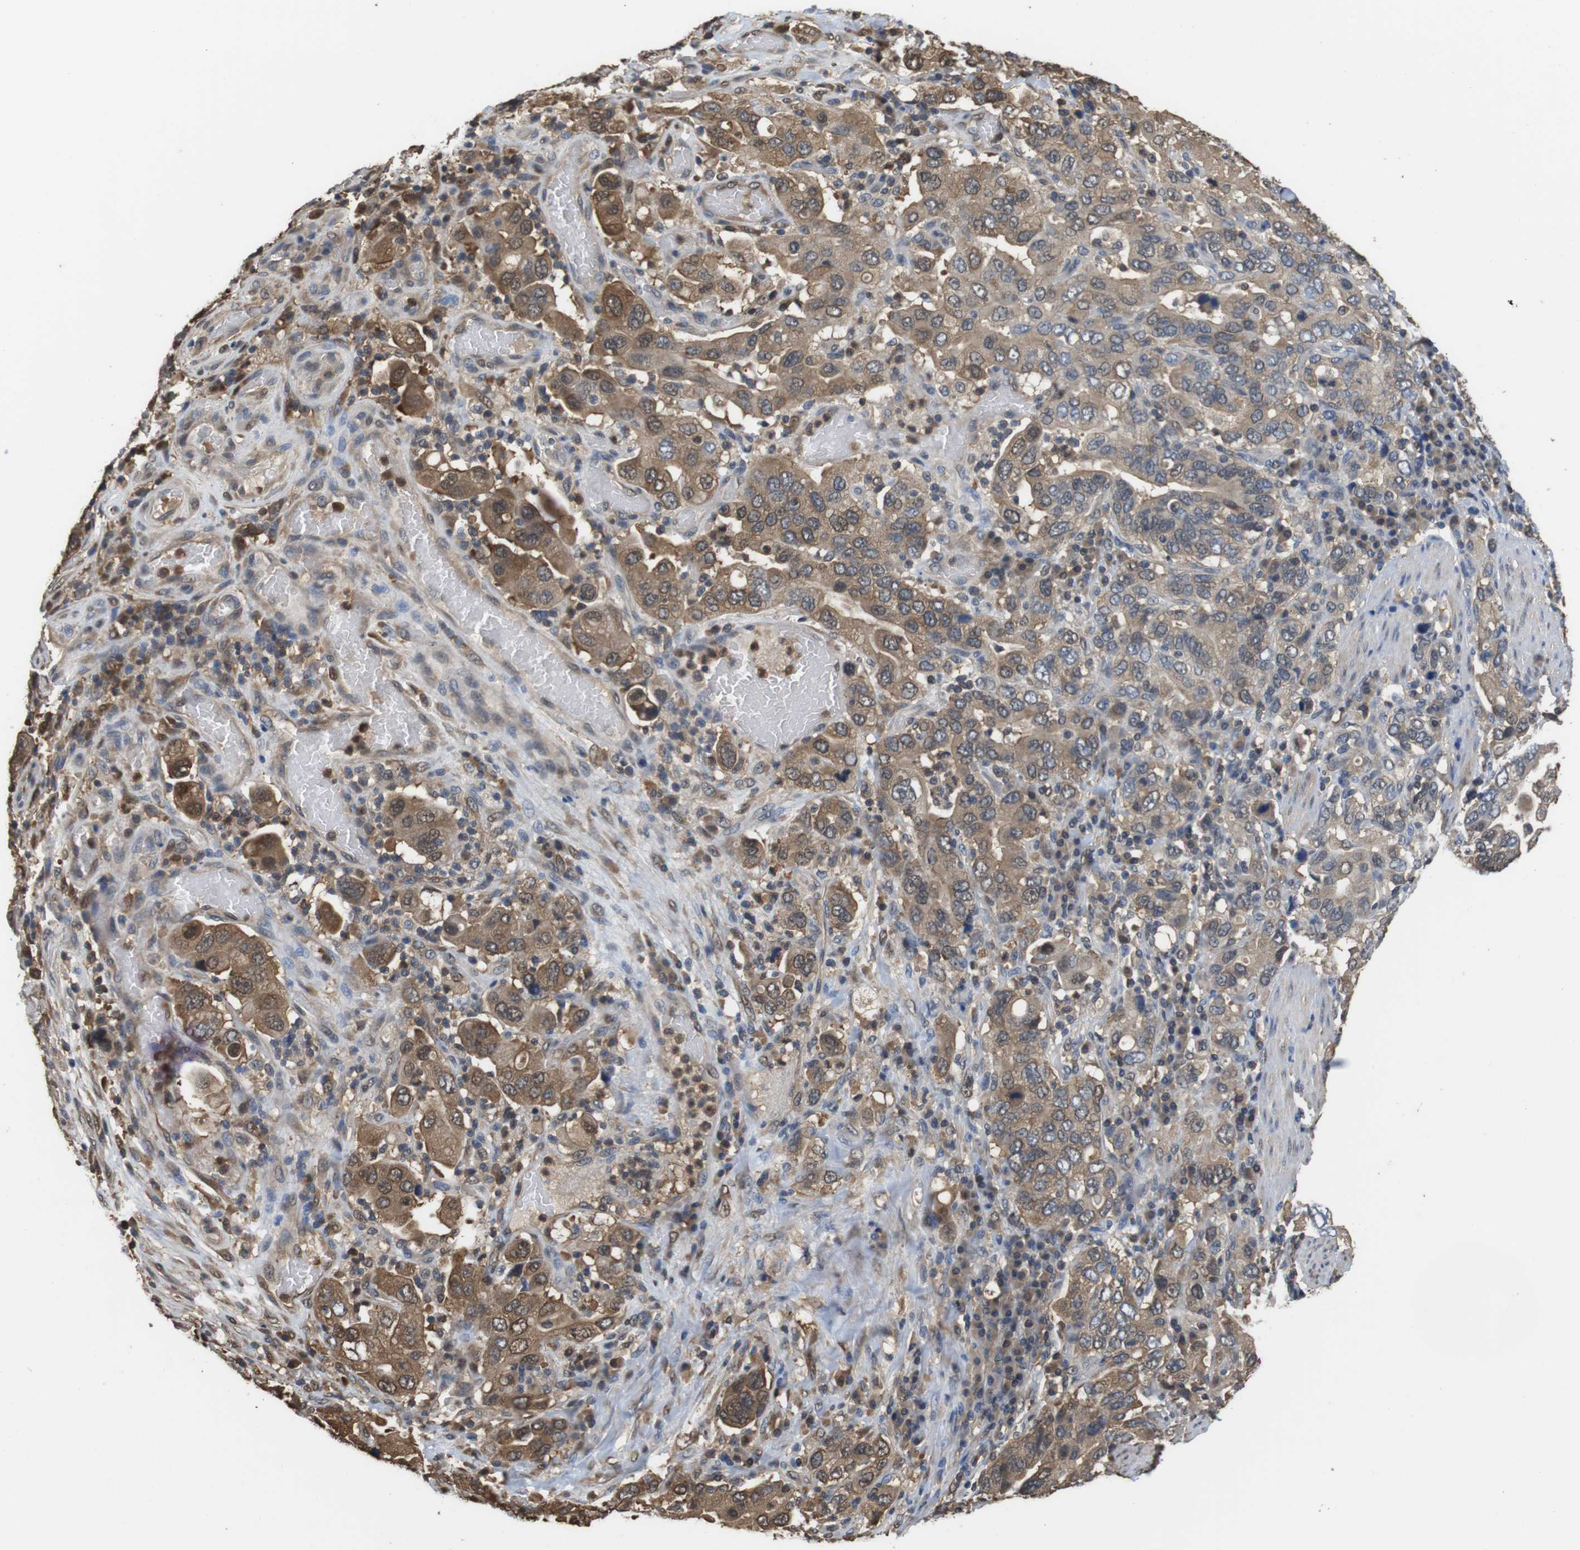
{"staining": {"intensity": "moderate", "quantity": ">75%", "location": "cytoplasmic/membranous,nuclear"}, "tissue": "stomach cancer", "cell_type": "Tumor cells", "image_type": "cancer", "snomed": [{"axis": "morphology", "description": "Adenocarcinoma, NOS"}, {"axis": "topography", "description": "Stomach, upper"}], "caption": "Tumor cells display medium levels of moderate cytoplasmic/membranous and nuclear expression in approximately >75% of cells in human stomach cancer (adenocarcinoma).", "gene": "LDHA", "patient": {"sex": "male", "age": 62}}